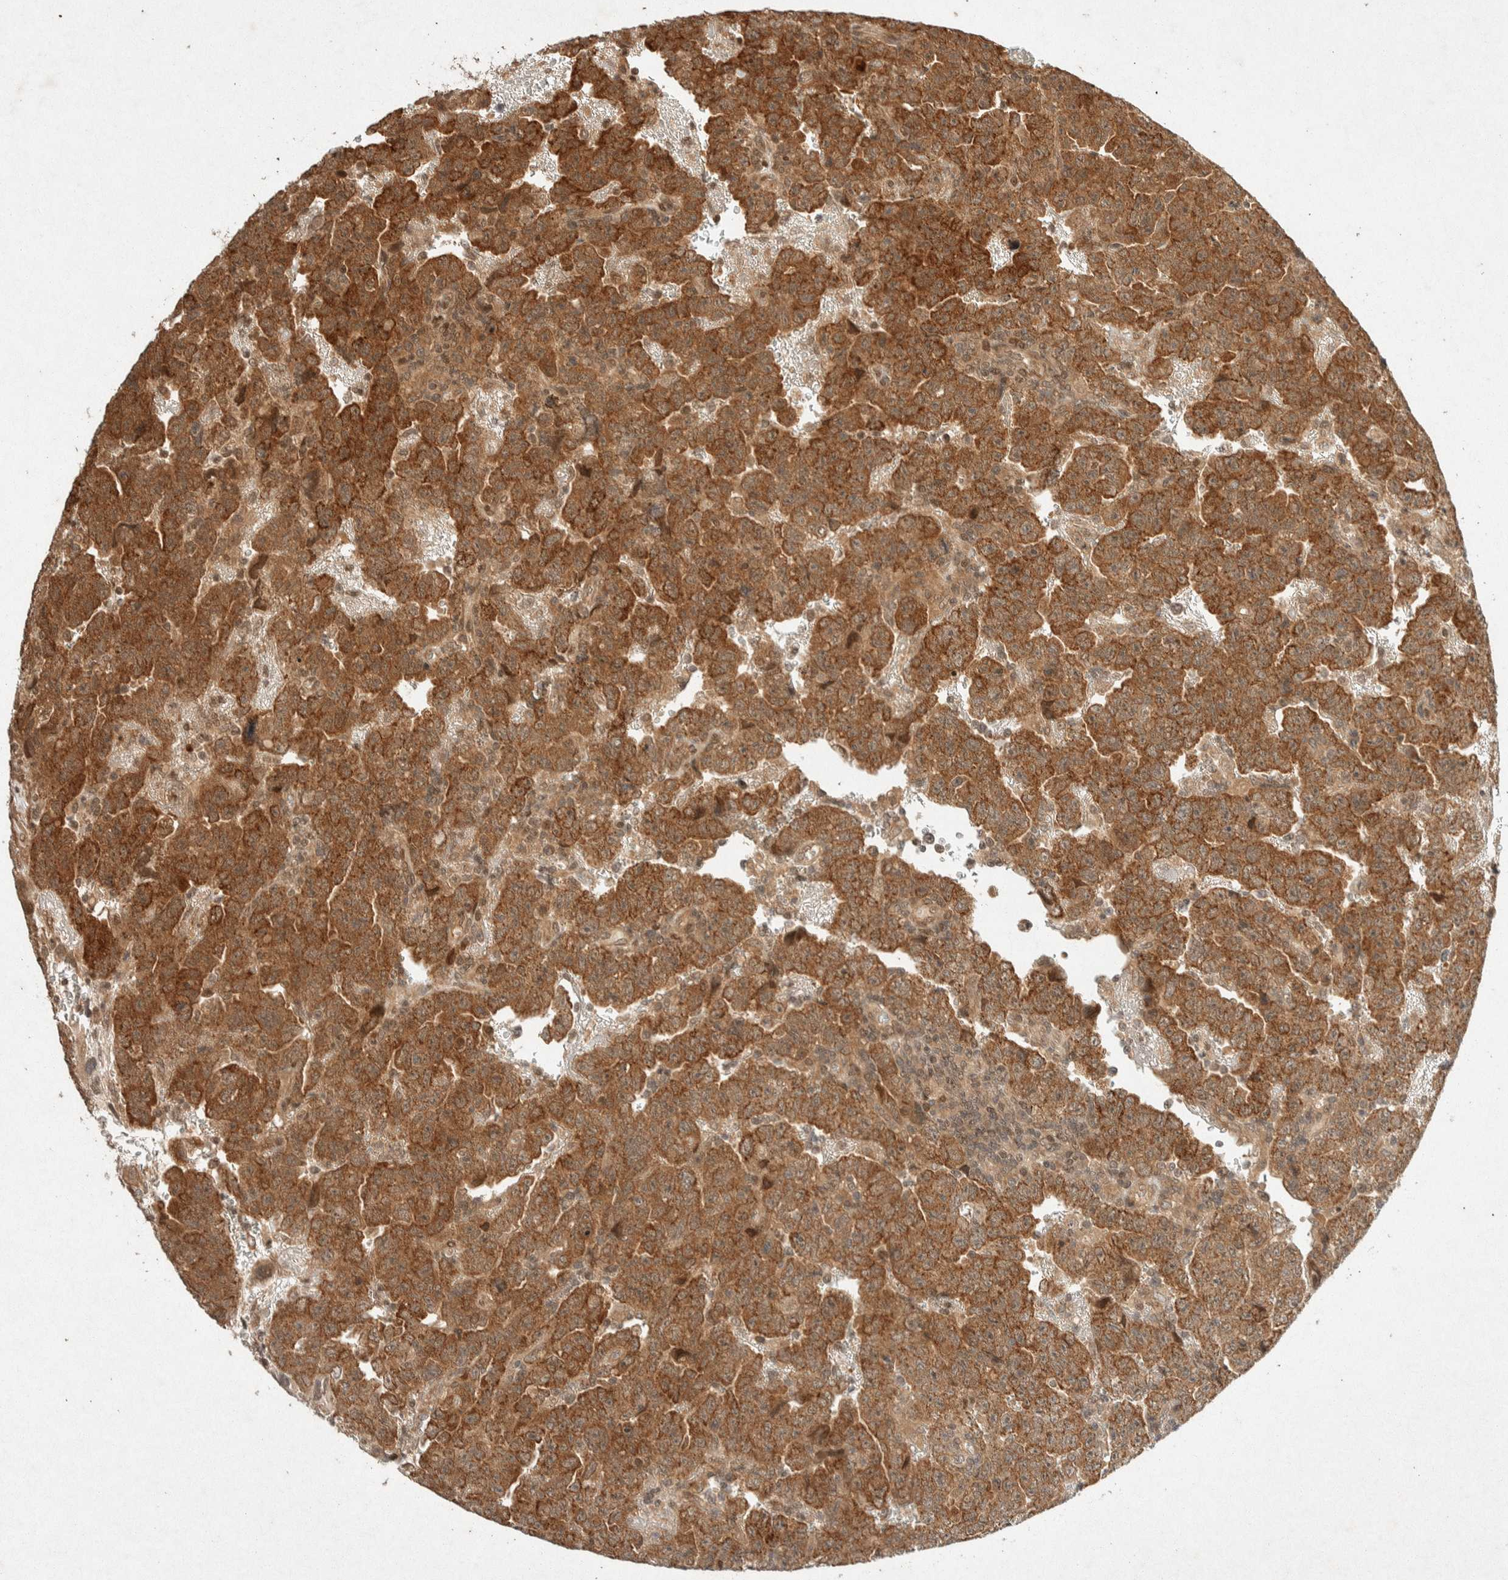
{"staining": {"intensity": "strong", "quantity": ">75%", "location": "cytoplasmic/membranous"}, "tissue": "testis cancer", "cell_type": "Tumor cells", "image_type": "cancer", "snomed": [{"axis": "morphology", "description": "Carcinoma, Embryonal, NOS"}, {"axis": "topography", "description": "Testis"}], "caption": "This is a histology image of immunohistochemistry staining of testis cancer (embryonal carcinoma), which shows strong staining in the cytoplasmic/membranous of tumor cells.", "gene": "THRA", "patient": {"sex": "male", "age": 28}}